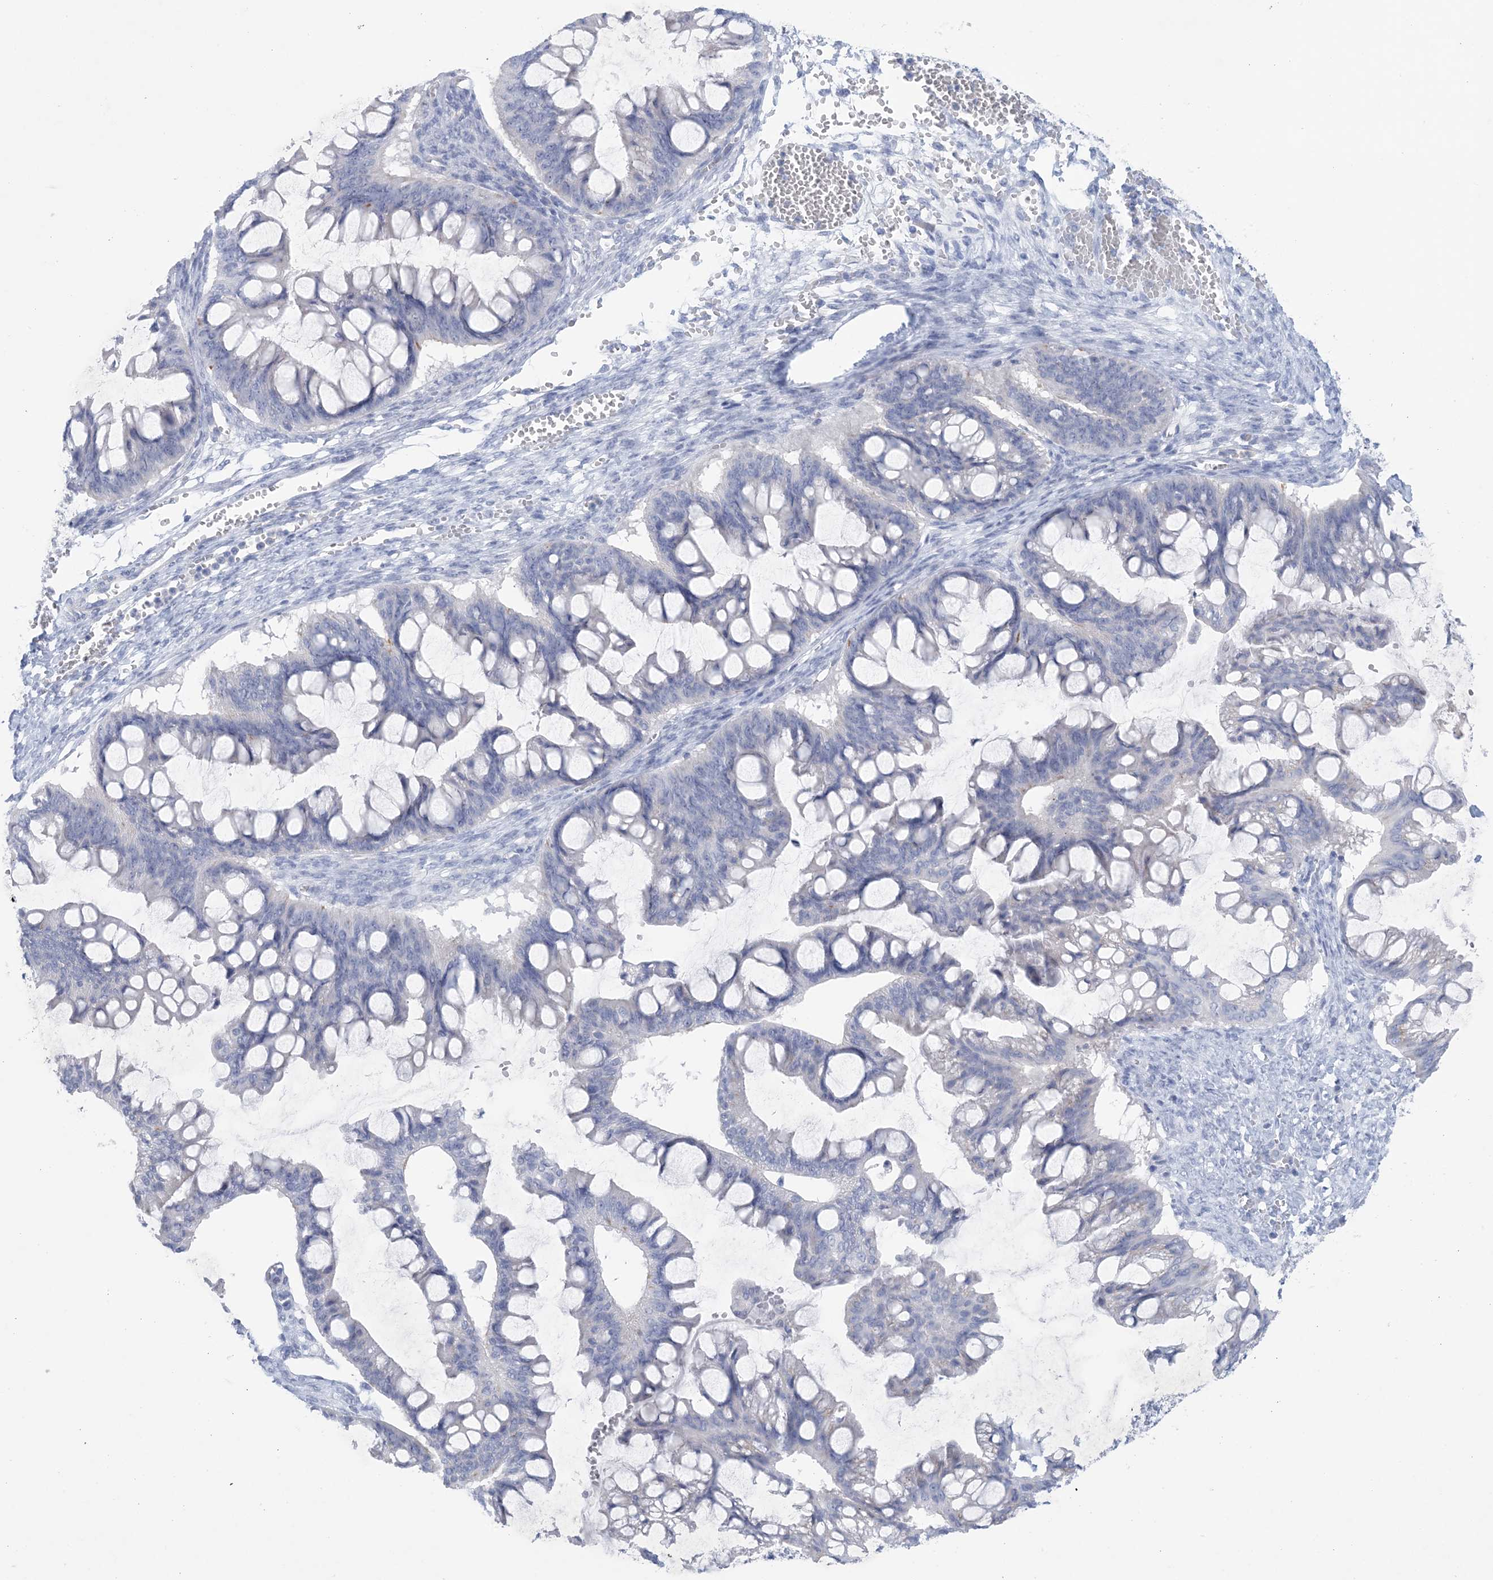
{"staining": {"intensity": "negative", "quantity": "none", "location": "none"}, "tissue": "ovarian cancer", "cell_type": "Tumor cells", "image_type": "cancer", "snomed": [{"axis": "morphology", "description": "Cystadenocarcinoma, mucinous, NOS"}, {"axis": "topography", "description": "Ovary"}], "caption": "A photomicrograph of mucinous cystadenocarcinoma (ovarian) stained for a protein shows no brown staining in tumor cells.", "gene": "GABRG1", "patient": {"sex": "female", "age": 73}}